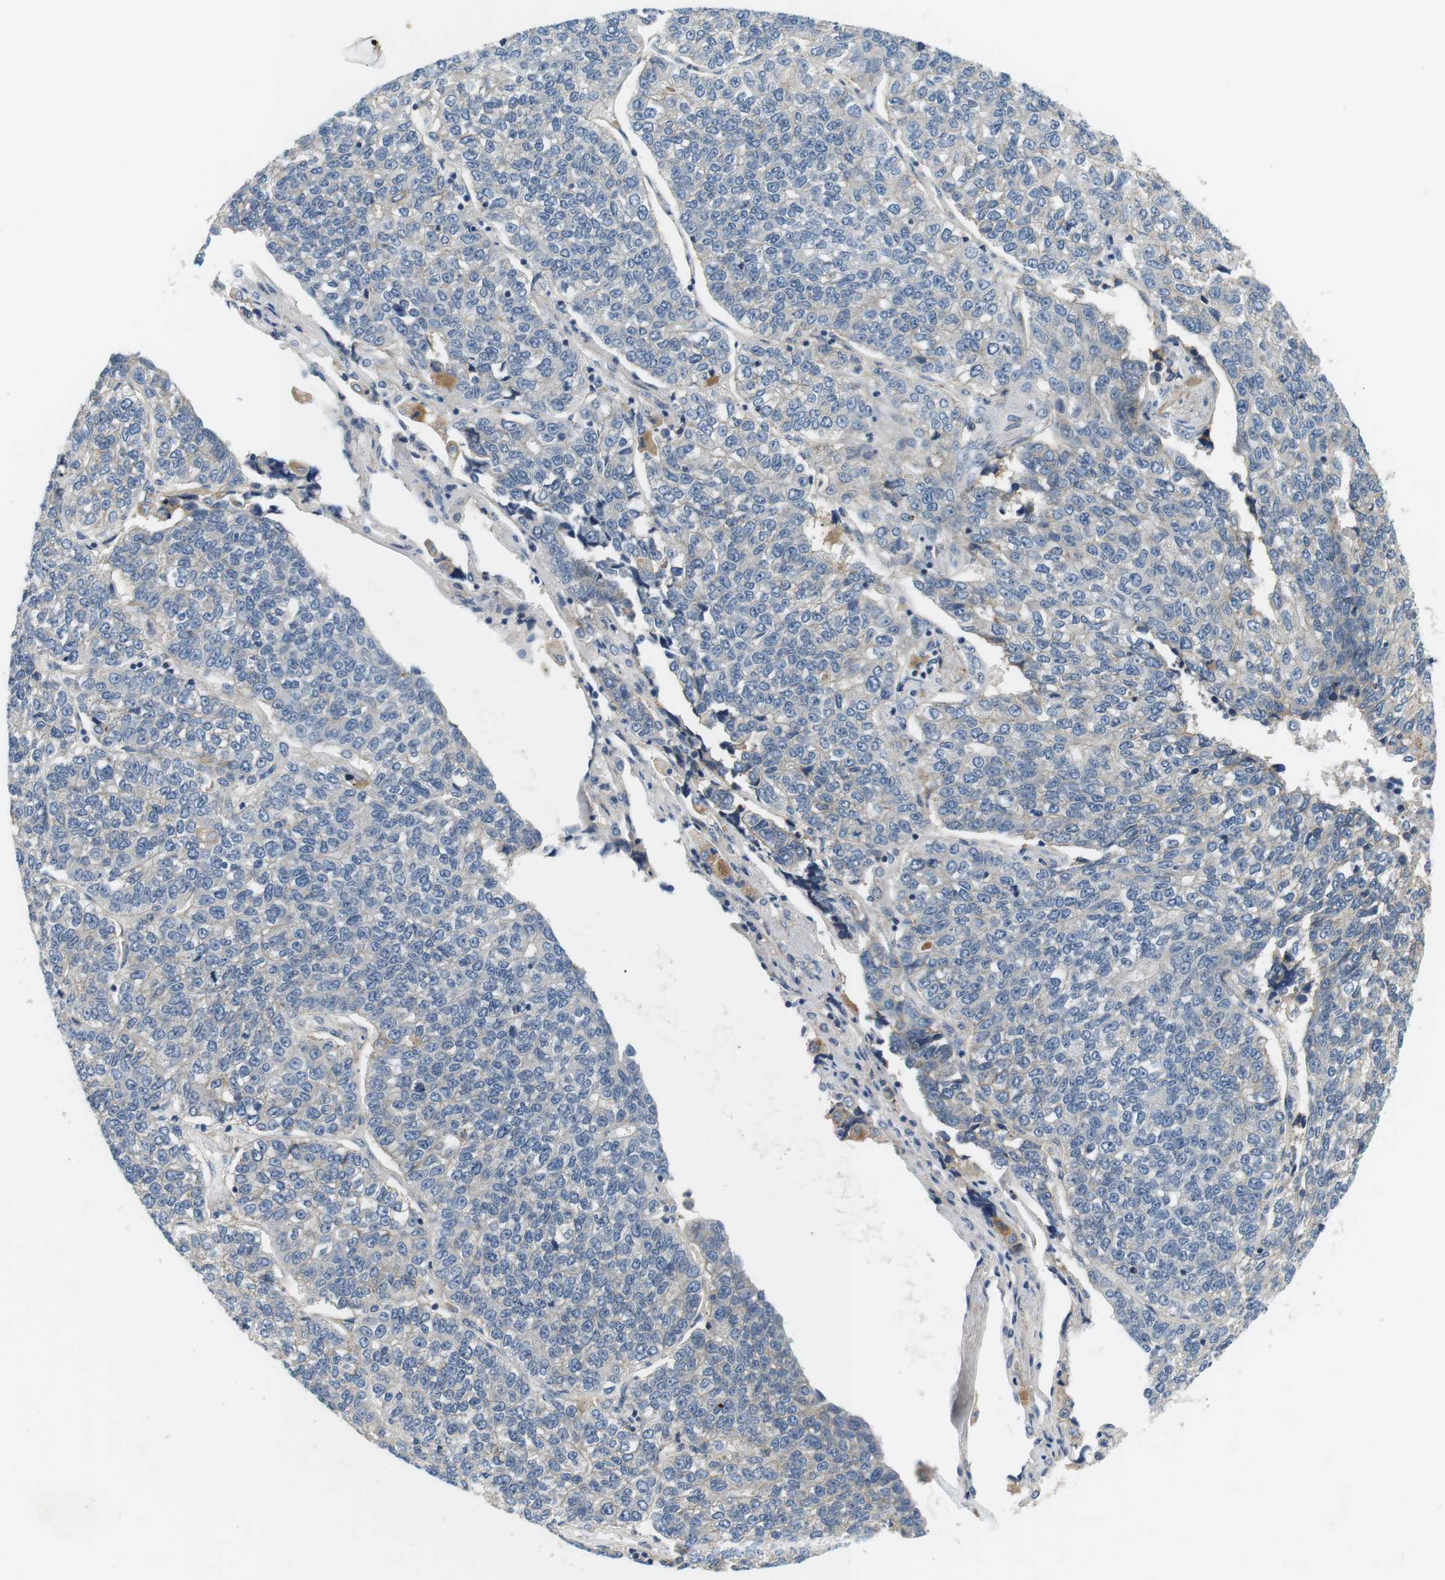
{"staining": {"intensity": "negative", "quantity": "none", "location": "none"}, "tissue": "lung cancer", "cell_type": "Tumor cells", "image_type": "cancer", "snomed": [{"axis": "morphology", "description": "Adenocarcinoma, NOS"}, {"axis": "topography", "description": "Lung"}], "caption": "A micrograph of lung cancer (adenocarcinoma) stained for a protein demonstrates no brown staining in tumor cells.", "gene": "SLC30A1", "patient": {"sex": "male", "age": 49}}